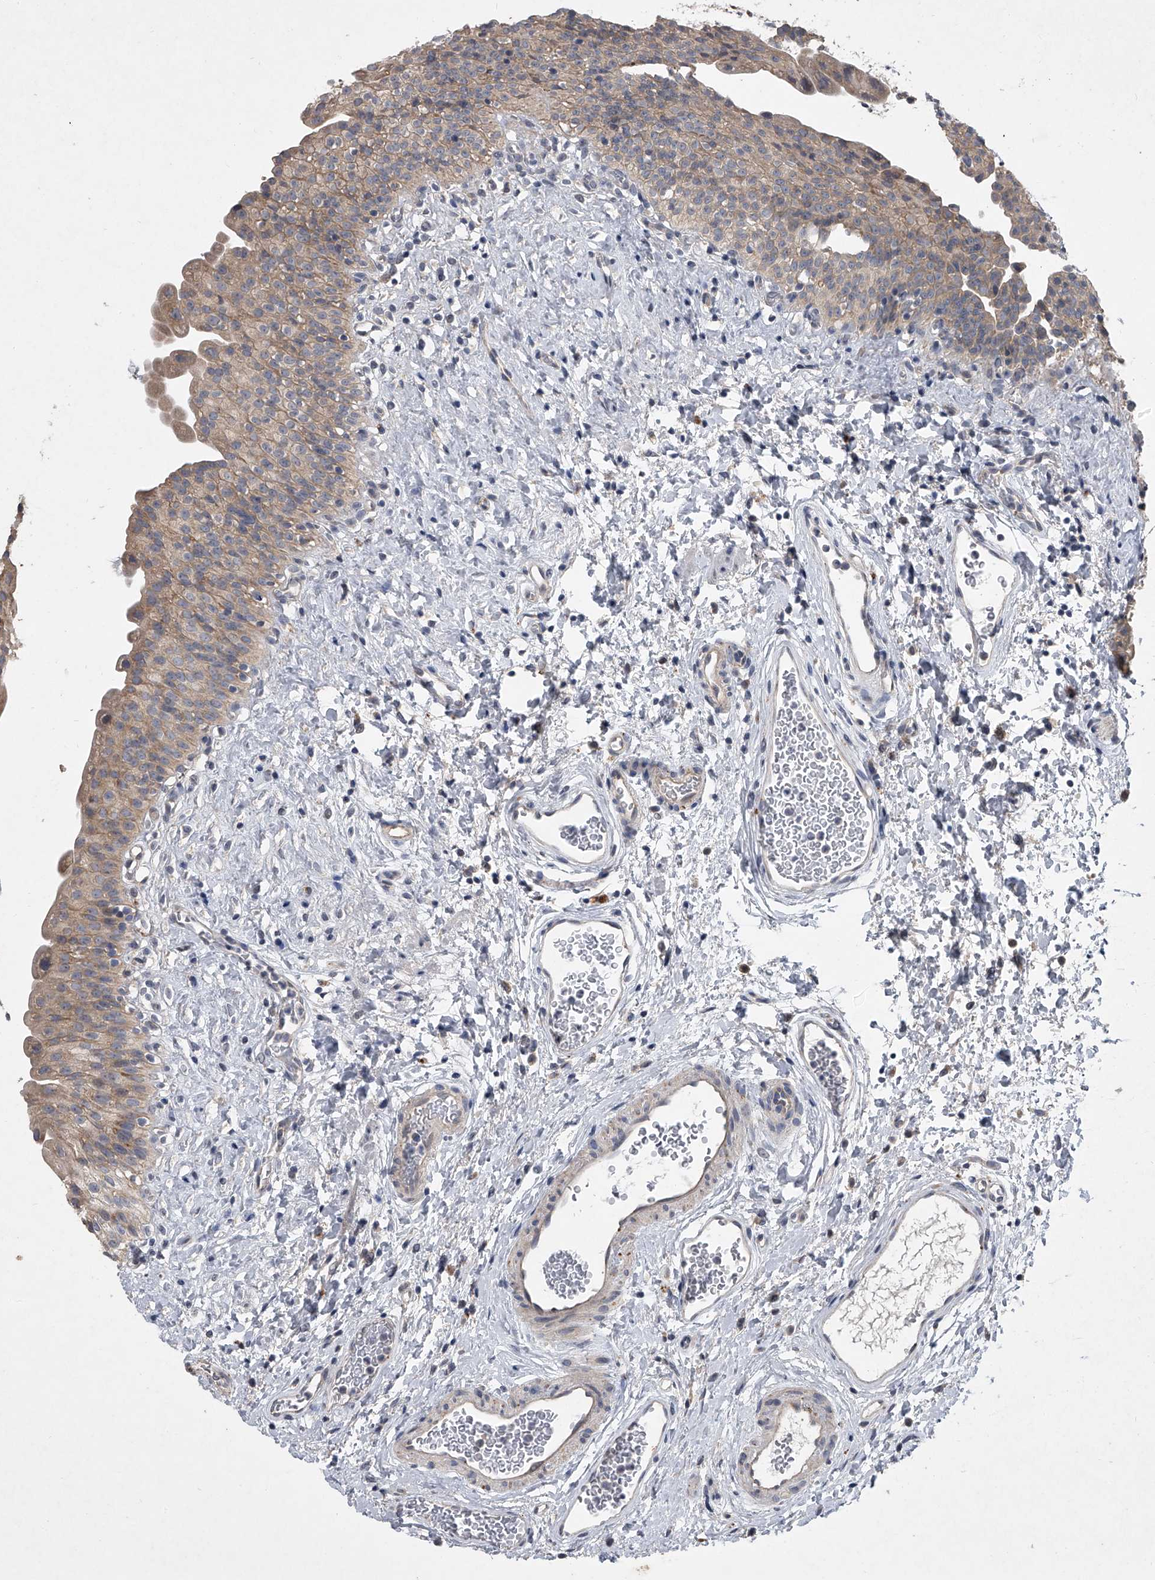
{"staining": {"intensity": "weak", "quantity": ">75%", "location": "cytoplasmic/membranous"}, "tissue": "urinary bladder", "cell_type": "Urothelial cells", "image_type": "normal", "snomed": [{"axis": "morphology", "description": "Normal tissue, NOS"}, {"axis": "topography", "description": "Urinary bladder"}], "caption": "An immunohistochemistry (IHC) image of benign tissue is shown. Protein staining in brown labels weak cytoplasmic/membranous positivity in urinary bladder within urothelial cells.", "gene": "DOCK9", "patient": {"sex": "male", "age": 51}}